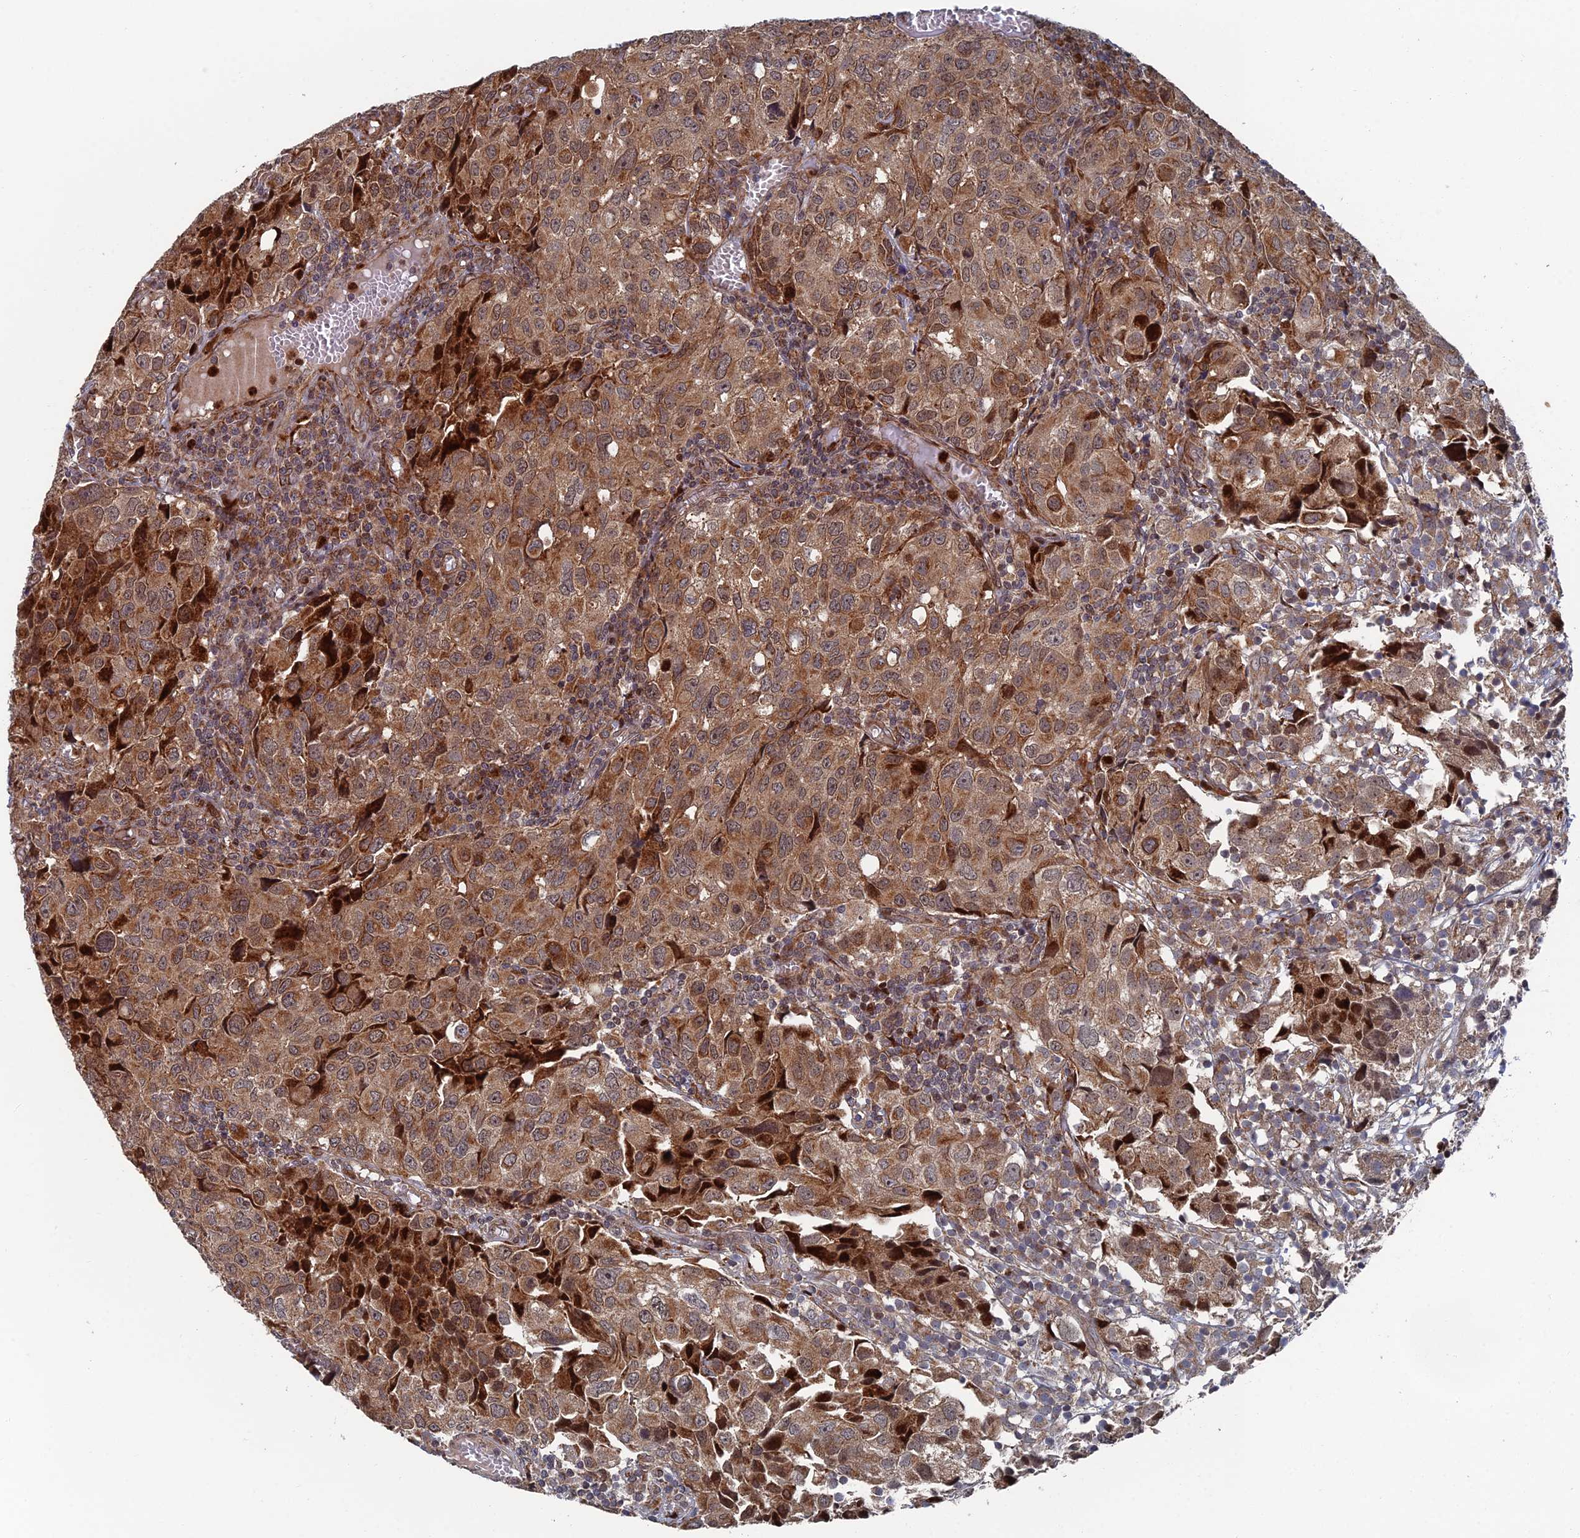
{"staining": {"intensity": "moderate", "quantity": "25%-75%", "location": "cytoplasmic/membranous"}, "tissue": "urothelial cancer", "cell_type": "Tumor cells", "image_type": "cancer", "snomed": [{"axis": "morphology", "description": "Urothelial carcinoma, High grade"}, {"axis": "topography", "description": "Urinary bladder"}], "caption": "Moderate cytoplasmic/membranous positivity for a protein is seen in about 25%-75% of tumor cells of urothelial cancer using IHC.", "gene": "GTF2IRD1", "patient": {"sex": "female", "age": 75}}